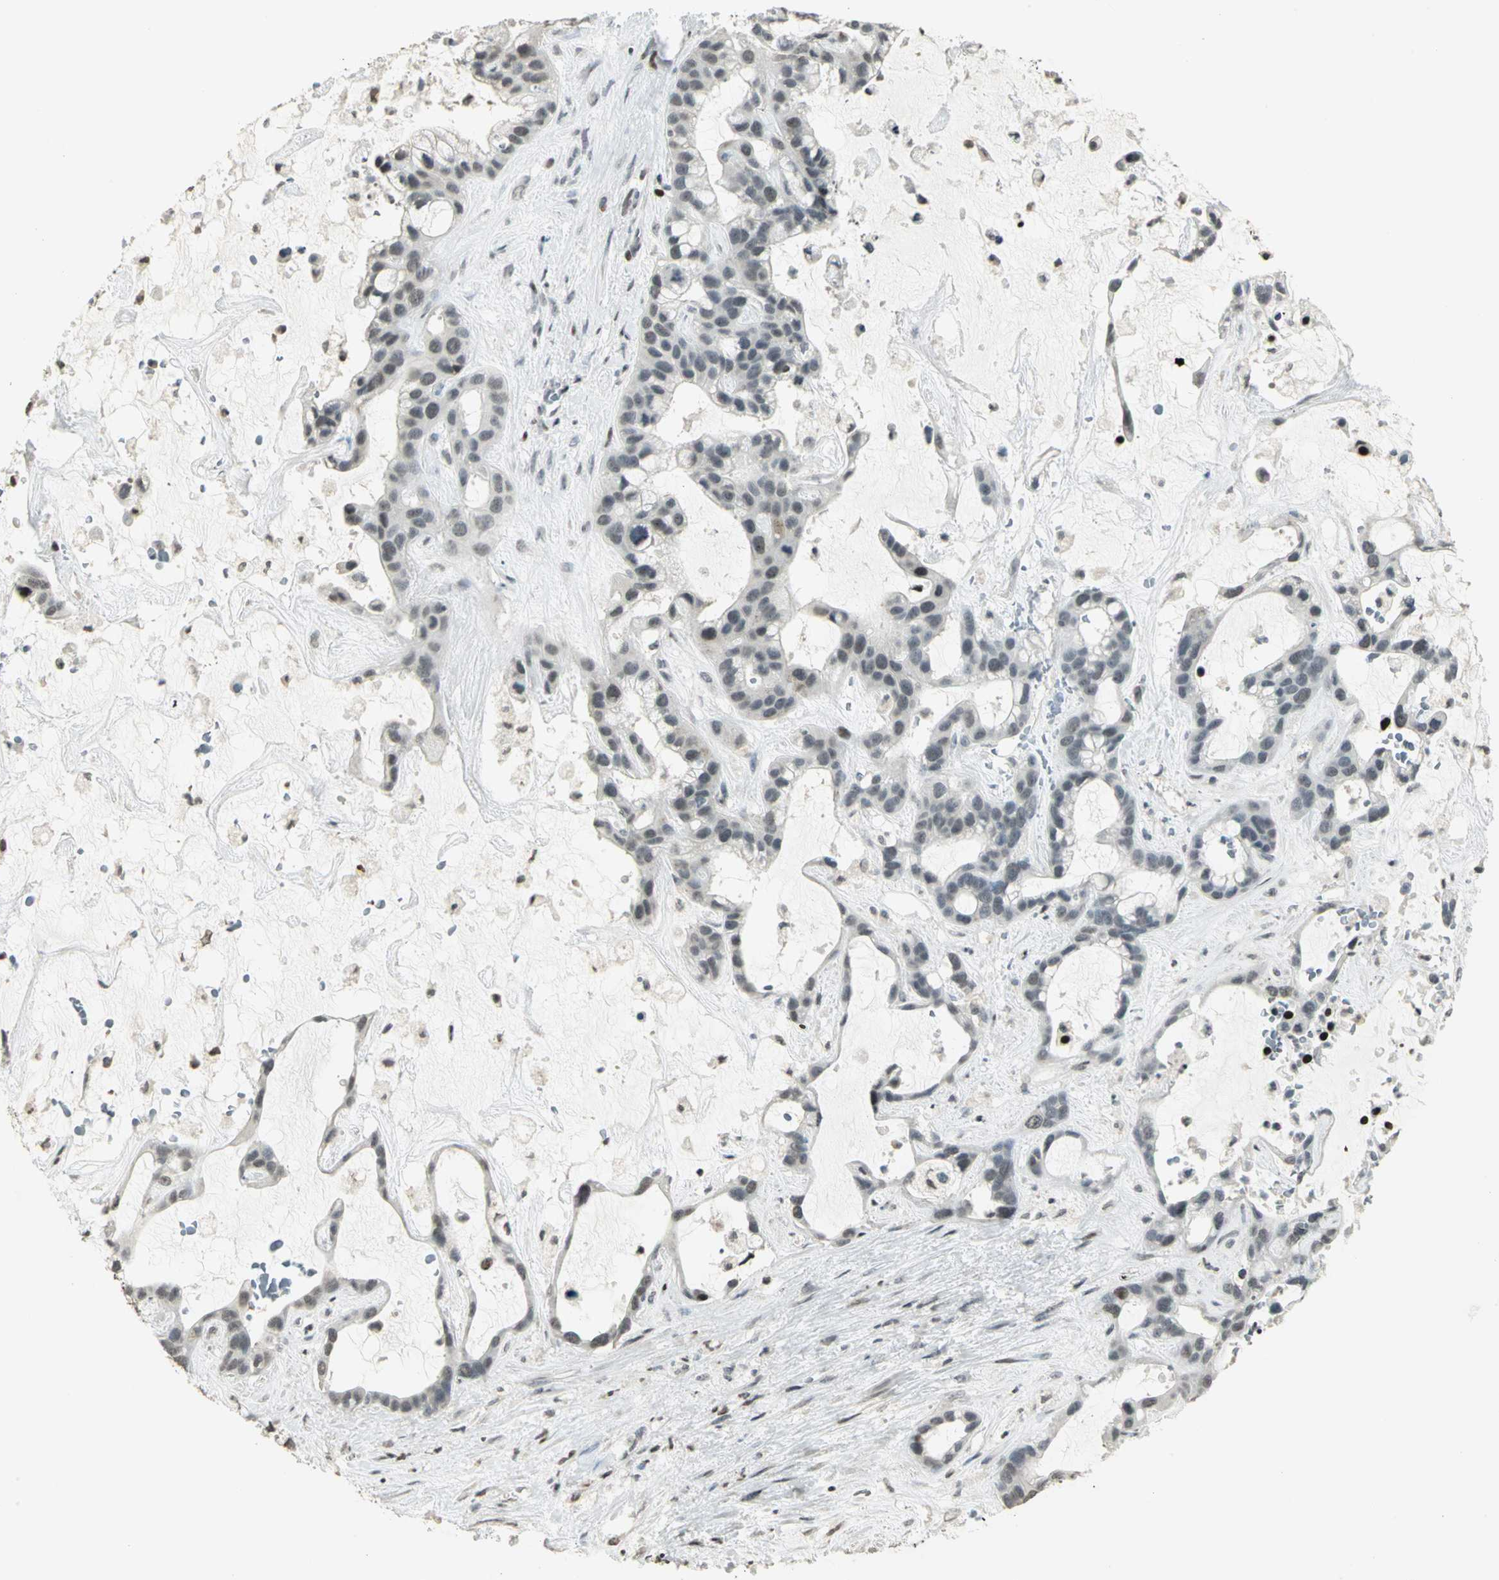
{"staining": {"intensity": "negative", "quantity": "none", "location": "none"}, "tissue": "liver cancer", "cell_type": "Tumor cells", "image_type": "cancer", "snomed": [{"axis": "morphology", "description": "Cholangiocarcinoma"}, {"axis": "topography", "description": "Liver"}], "caption": "DAB immunohistochemical staining of human cholangiocarcinoma (liver) reveals no significant positivity in tumor cells.", "gene": "KDM1A", "patient": {"sex": "female", "age": 65}}